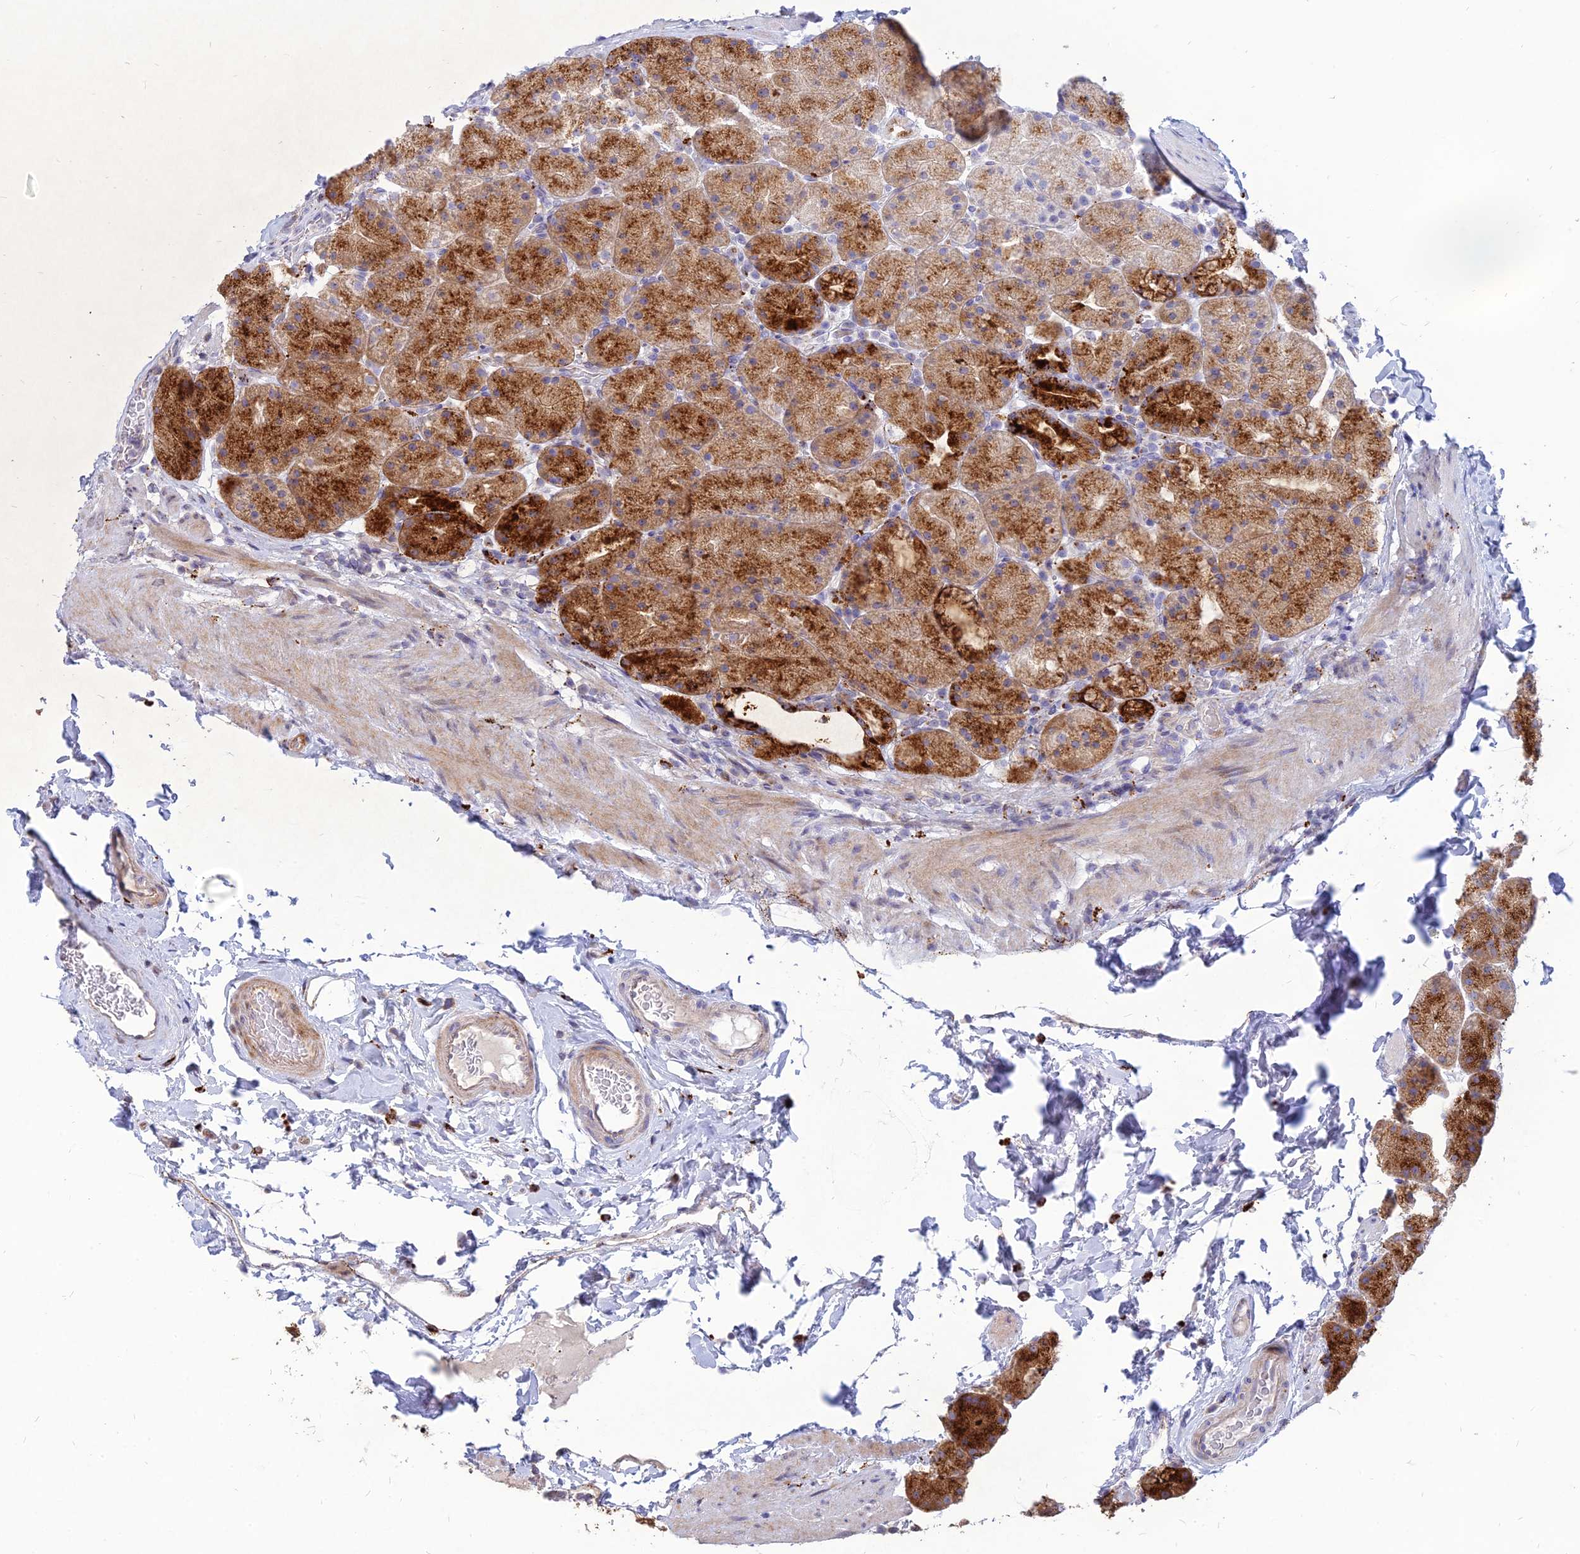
{"staining": {"intensity": "strong", "quantity": ">75%", "location": "cytoplasmic/membranous"}, "tissue": "stomach", "cell_type": "Glandular cells", "image_type": "normal", "snomed": [{"axis": "morphology", "description": "Normal tissue, NOS"}, {"axis": "topography", "description": "Stomach, upper"}, {"axis": "topography", "description": "Stomach, lower"}], "caption": "Immunohistochemical staining of benign human stomach exhibits high levels of strong cytoplasmic/membranous staining in about >75% of glandular cells.", "gene": "ST3GAL6", "patient": {"sex": "male", "age": 67}}